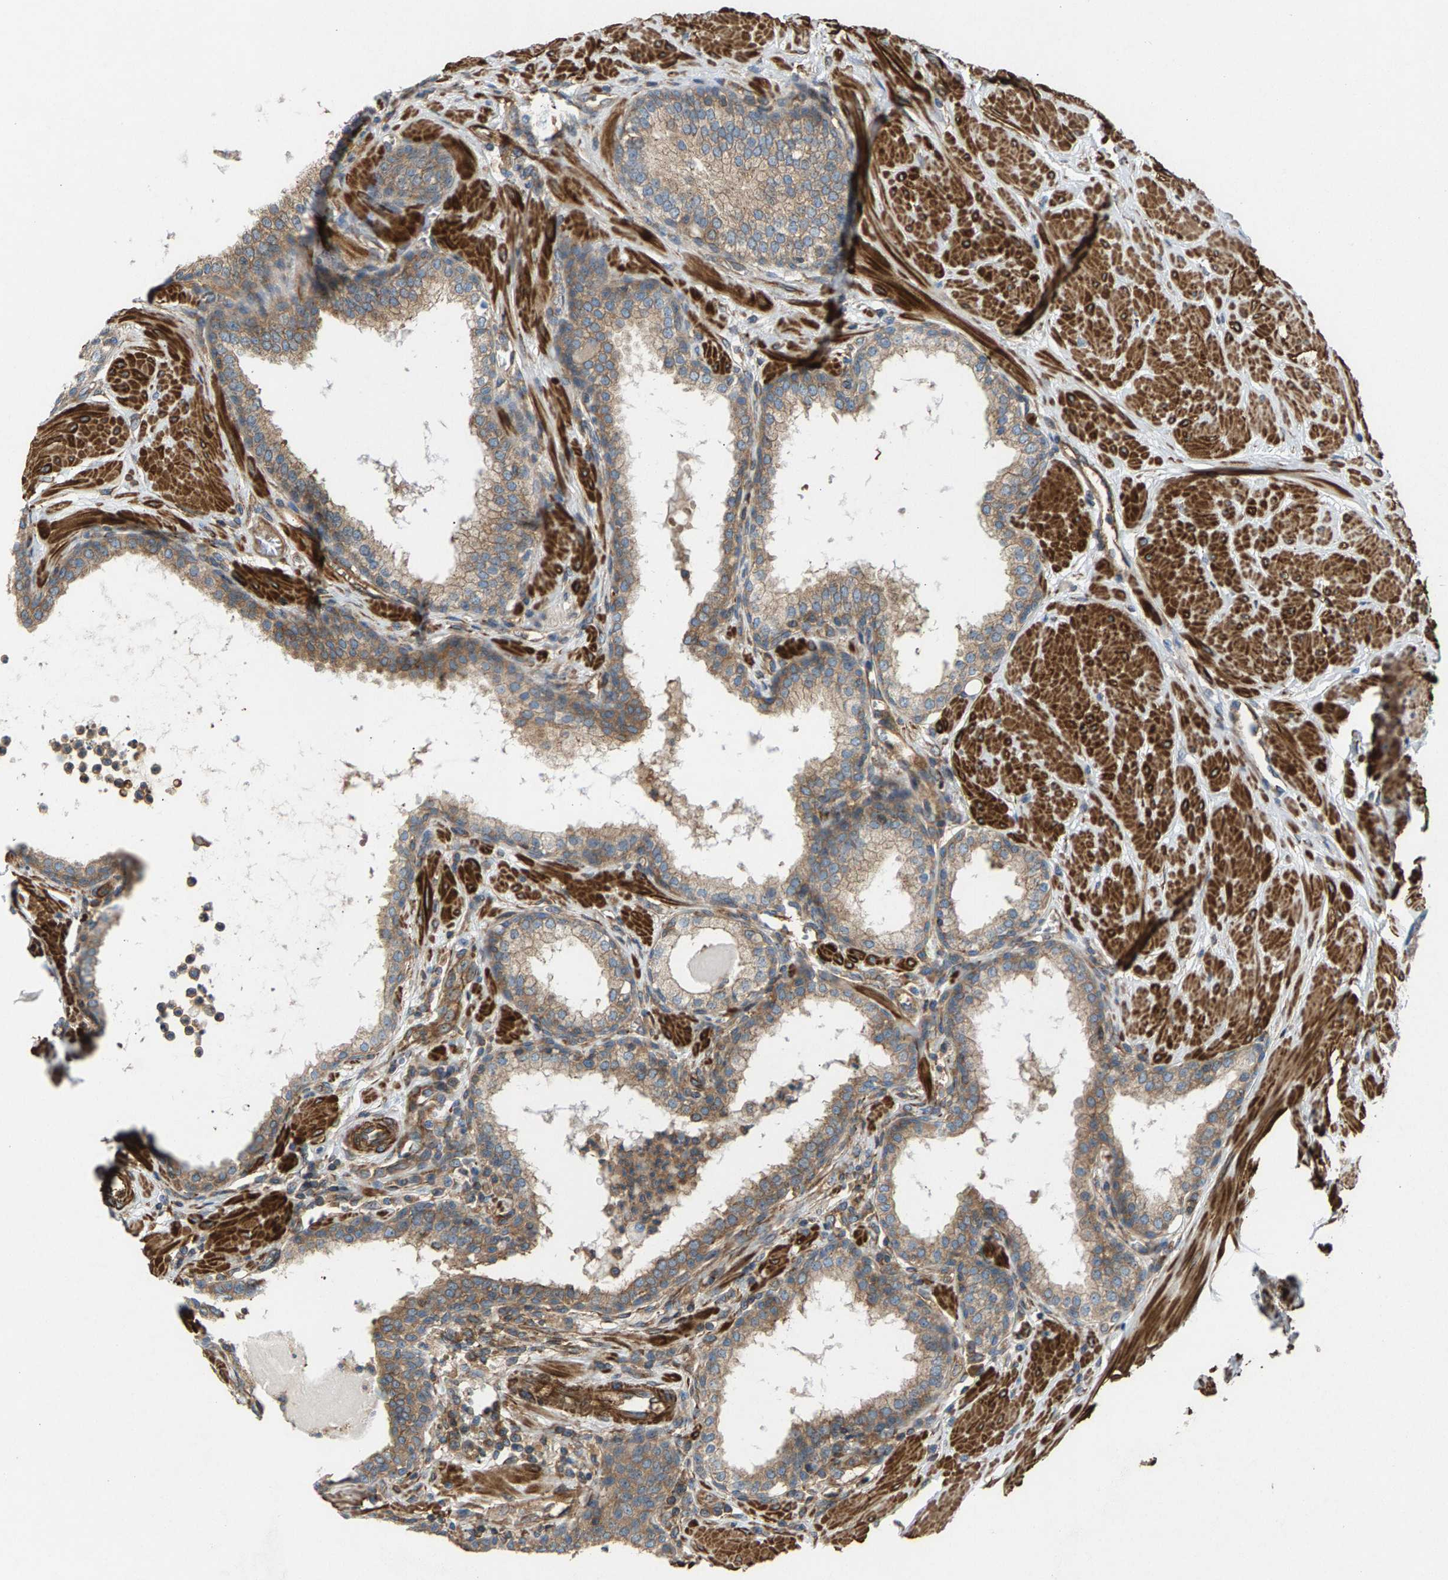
{"staining": {"intensity": "weak", "quantity": "25%-75%", "location": "cytoplasmic/membranous"}, "tissue": "prostate", "cell_type": "Glandular cells", "image_type": "normal", "snomed": [{"axis": "morphology", "description": "Normal tissue, NOS"}, {"axis": "topography", "description": "Prostate"}], "caption": "A micrograph of prostate stained for a protein shows weak cytoplasmic/membranous brown staining in glandular cells.", "gene": "PDCL", "patient": {"sex": "male", "age": 51}}